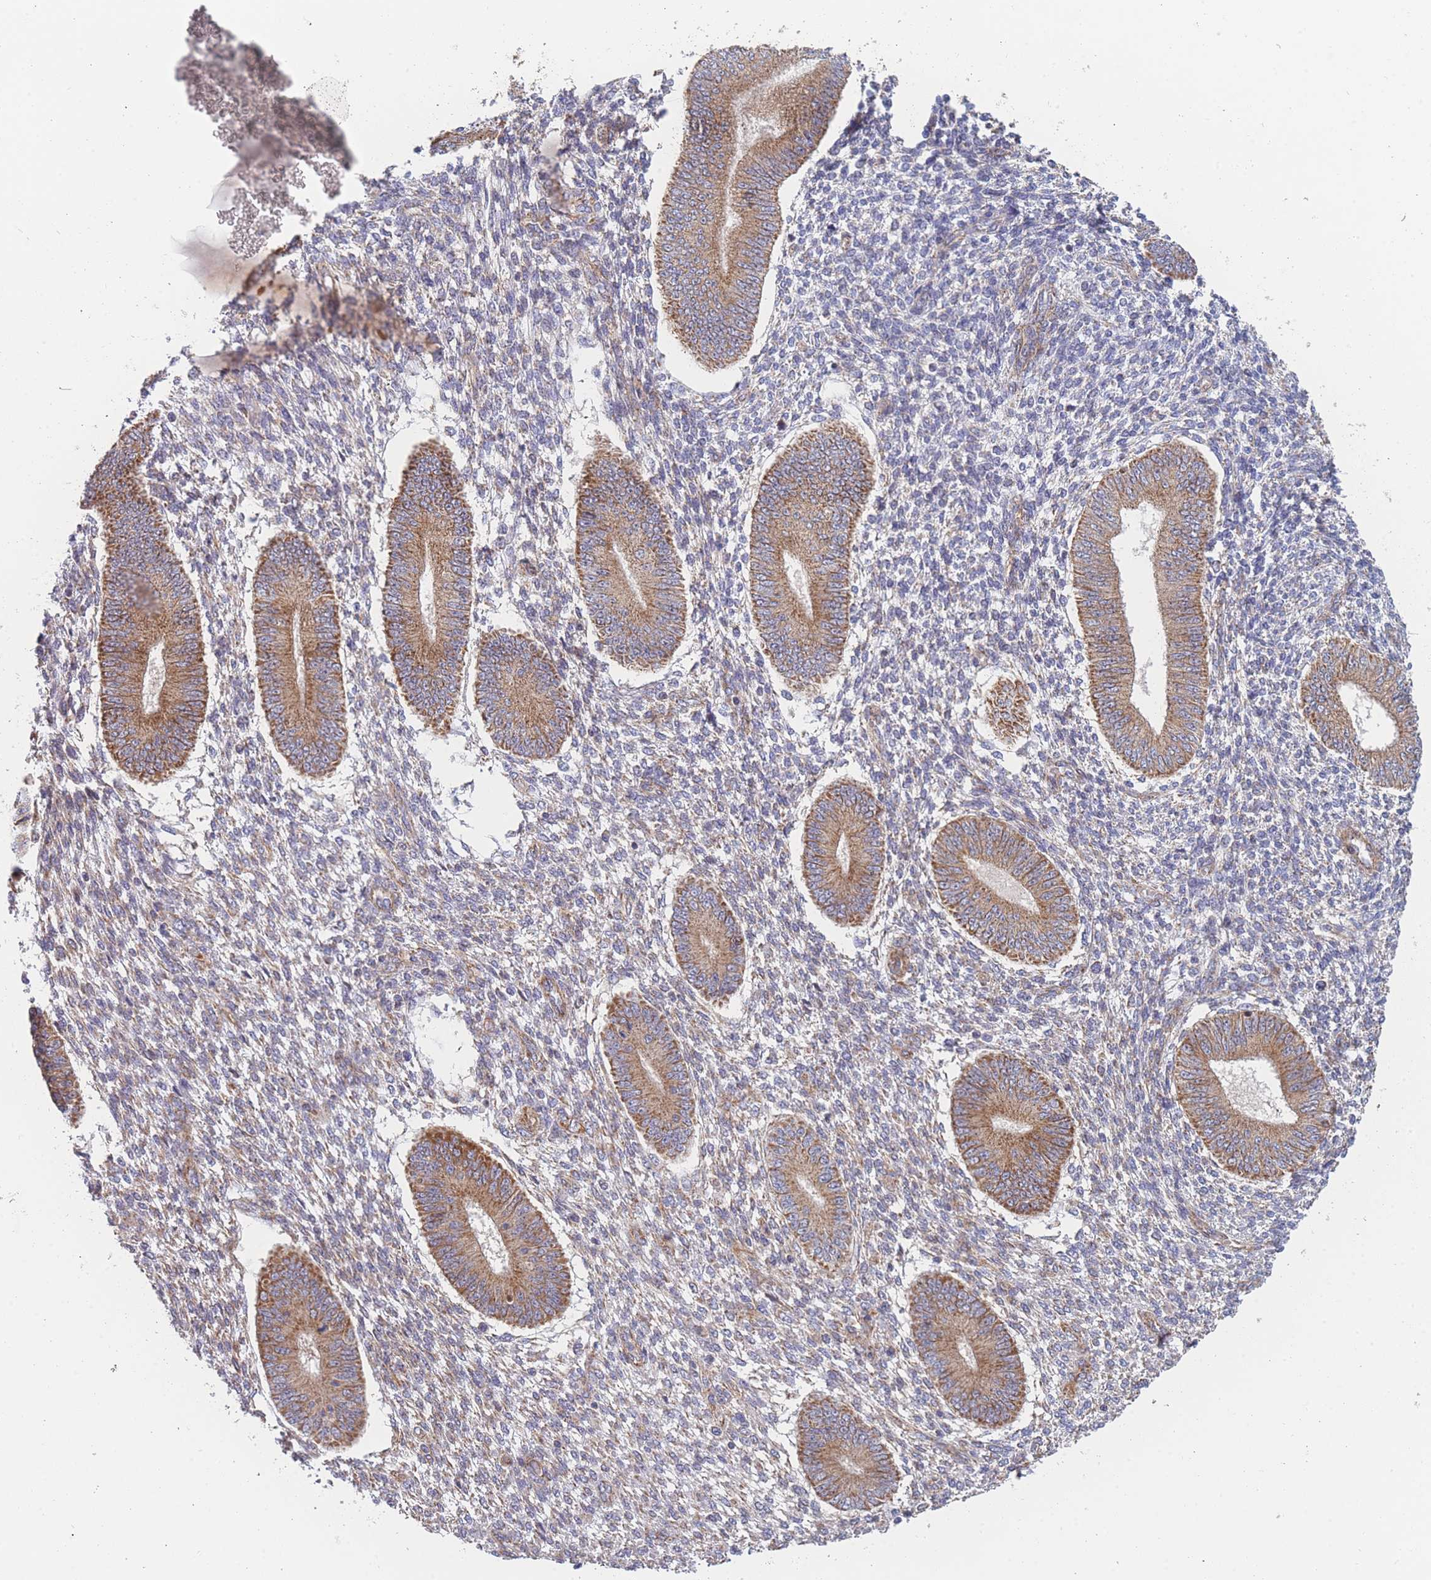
{"staining": {"intensity": "moderate", "quantity": "<25%", "location": "cytoplasmic/membranous"}, "tissue": "endometrium", "cell_type": "Cells in endometrial stroma", "image_type": "normal", "snomed": [{"axis": "morphology", "description": "Normal tissue, NOS"}, {"axis": "topography", "description": "Endometrium"}], "caption": "Moderate cytoplasmic/membranous protein staining is appreciated in approximately <25% of cells in endometrial stroma in endometrium. Immunohistochemistry (ihc) stains the protein of interest in brown and the nuclei are stained blue.", "gene": "MTRES1", "patient": {"sex": "female", "age": 49}}